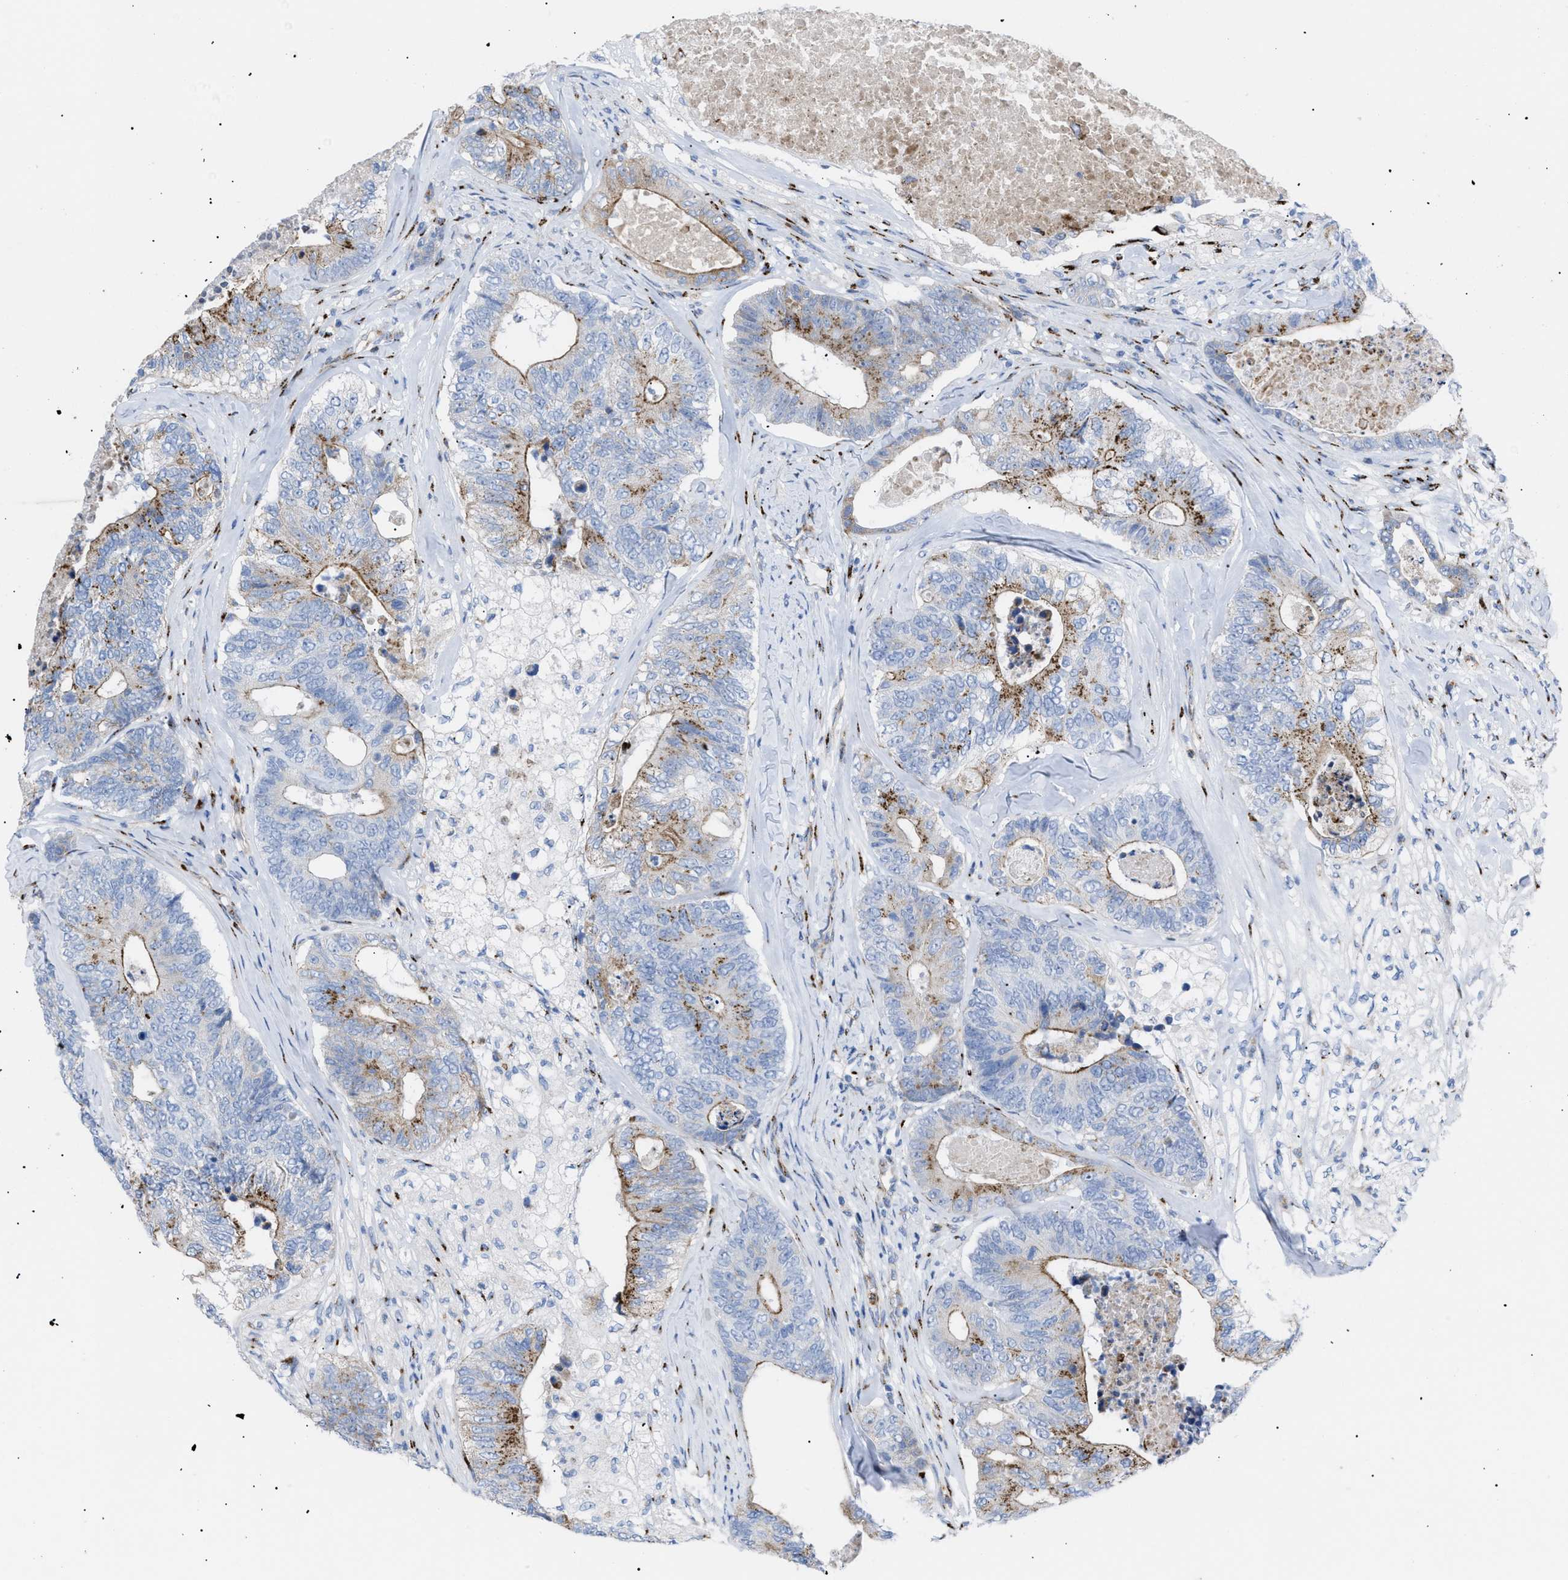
{"staining": {"intensity": "moderate", "quantity": "25%-75%", "location": "cytoplasmic/membranous"}, "tissue": "colorectal cancer", "cell_type": "Tumor cells", "image_type": "cancer", "snomed": [{"axis": "morphology", "description": "Adenocarcinoma, NOS"}, {"axis": "topography", "description": "Colon"}], "caption": "Adenocarcinoma (colorectal) stained with a brown dye reveals moderate cytoplasmic/membranous positive positivity in about 25%-75% of tumor cells.", "gene": "TMEM17", "patient": {"sex": "female", "age": 67}}